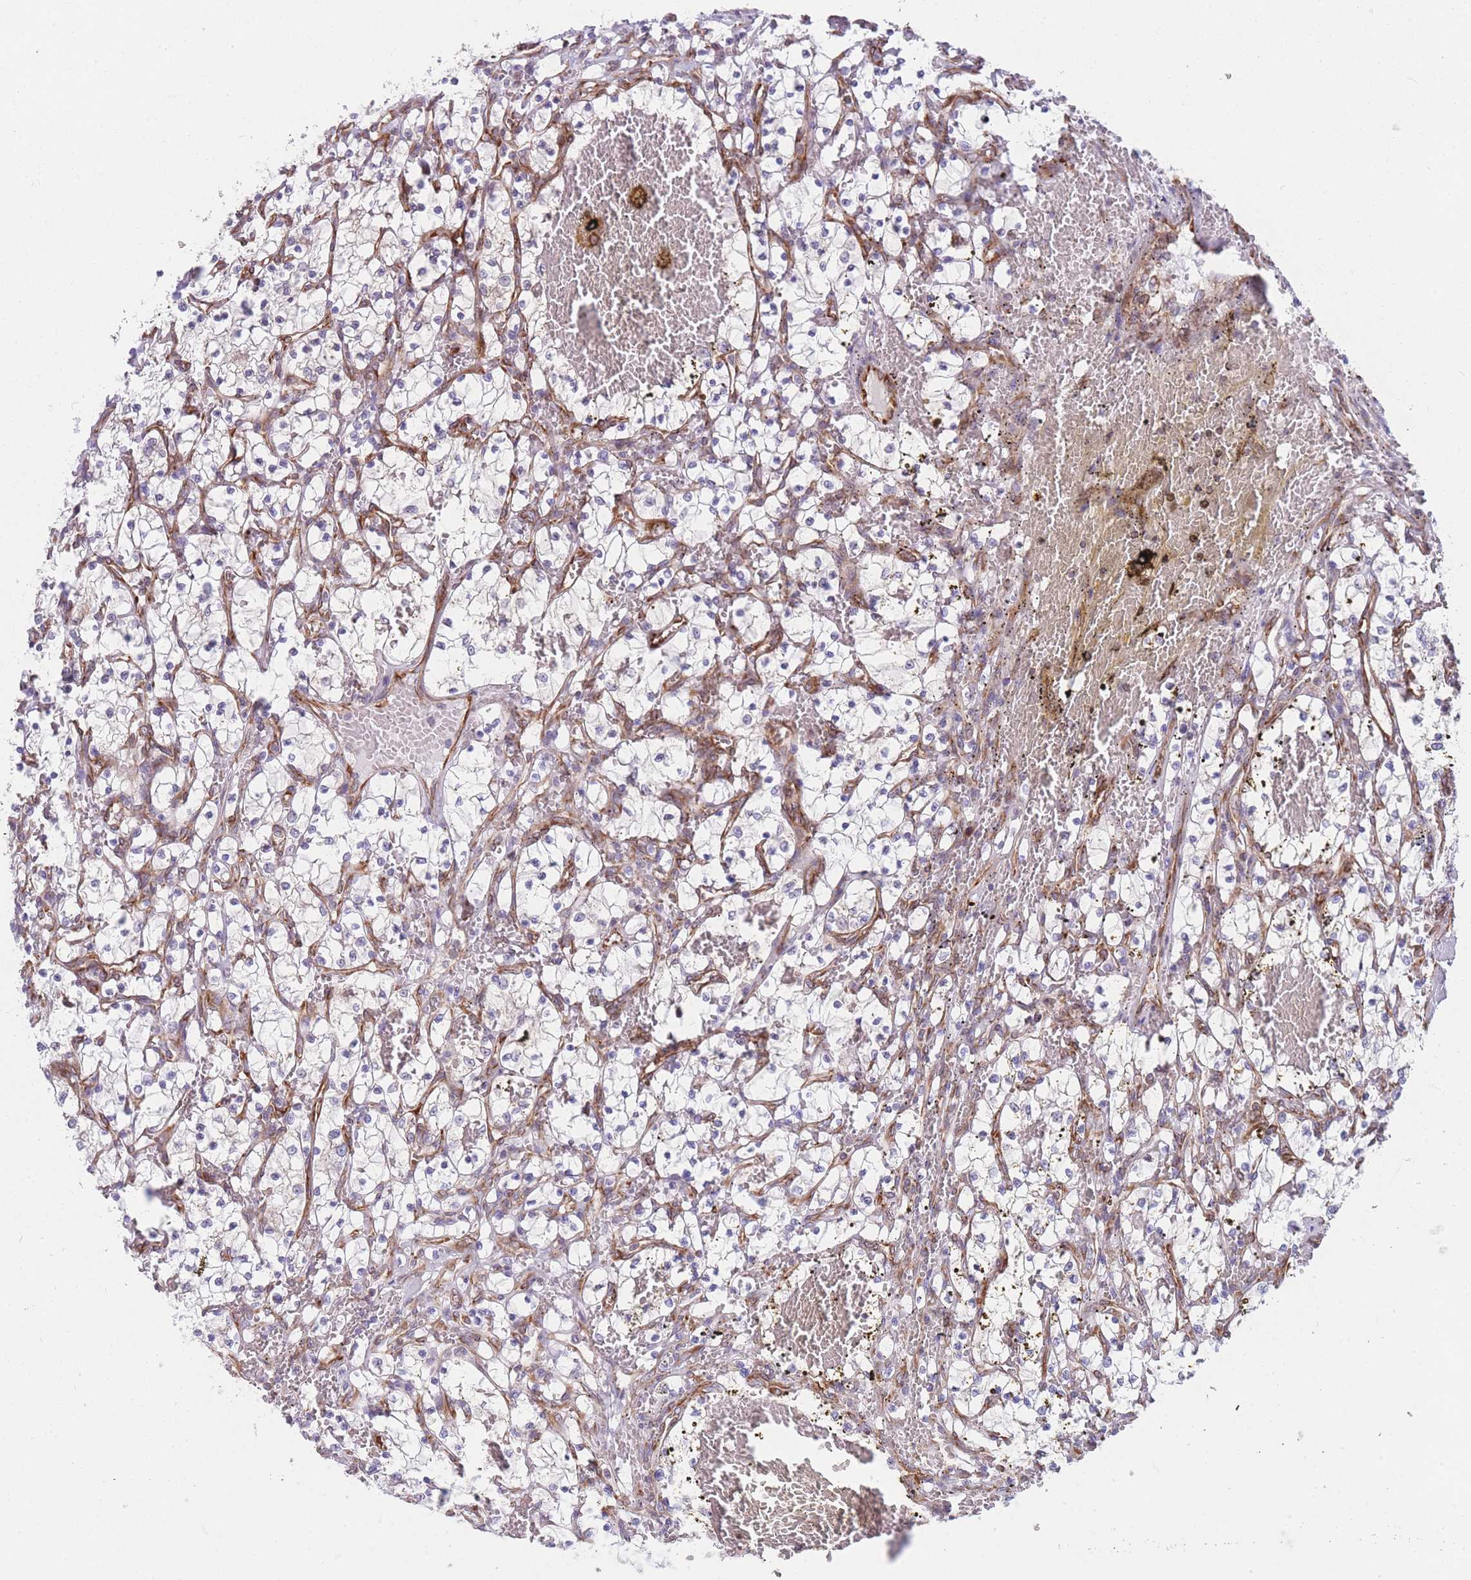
{"staining": {"intensity": "negative", "quantity": "none", "location": "none"}, "tissue": "renal cancer", "cell_type": "Tumor cells", "image_type": "cancer", "snomed": [{"axis": "morphology", "description": "Adenocarcinoma, NOS"}, {"axis": "topography", "description": "Kidney"}], "caption": "Tumor cells are negative for brown protein staining in renal cancer (adenocarcinoma).", "gene": "AK9", "patient": {"sex": "female", "age": 69}}